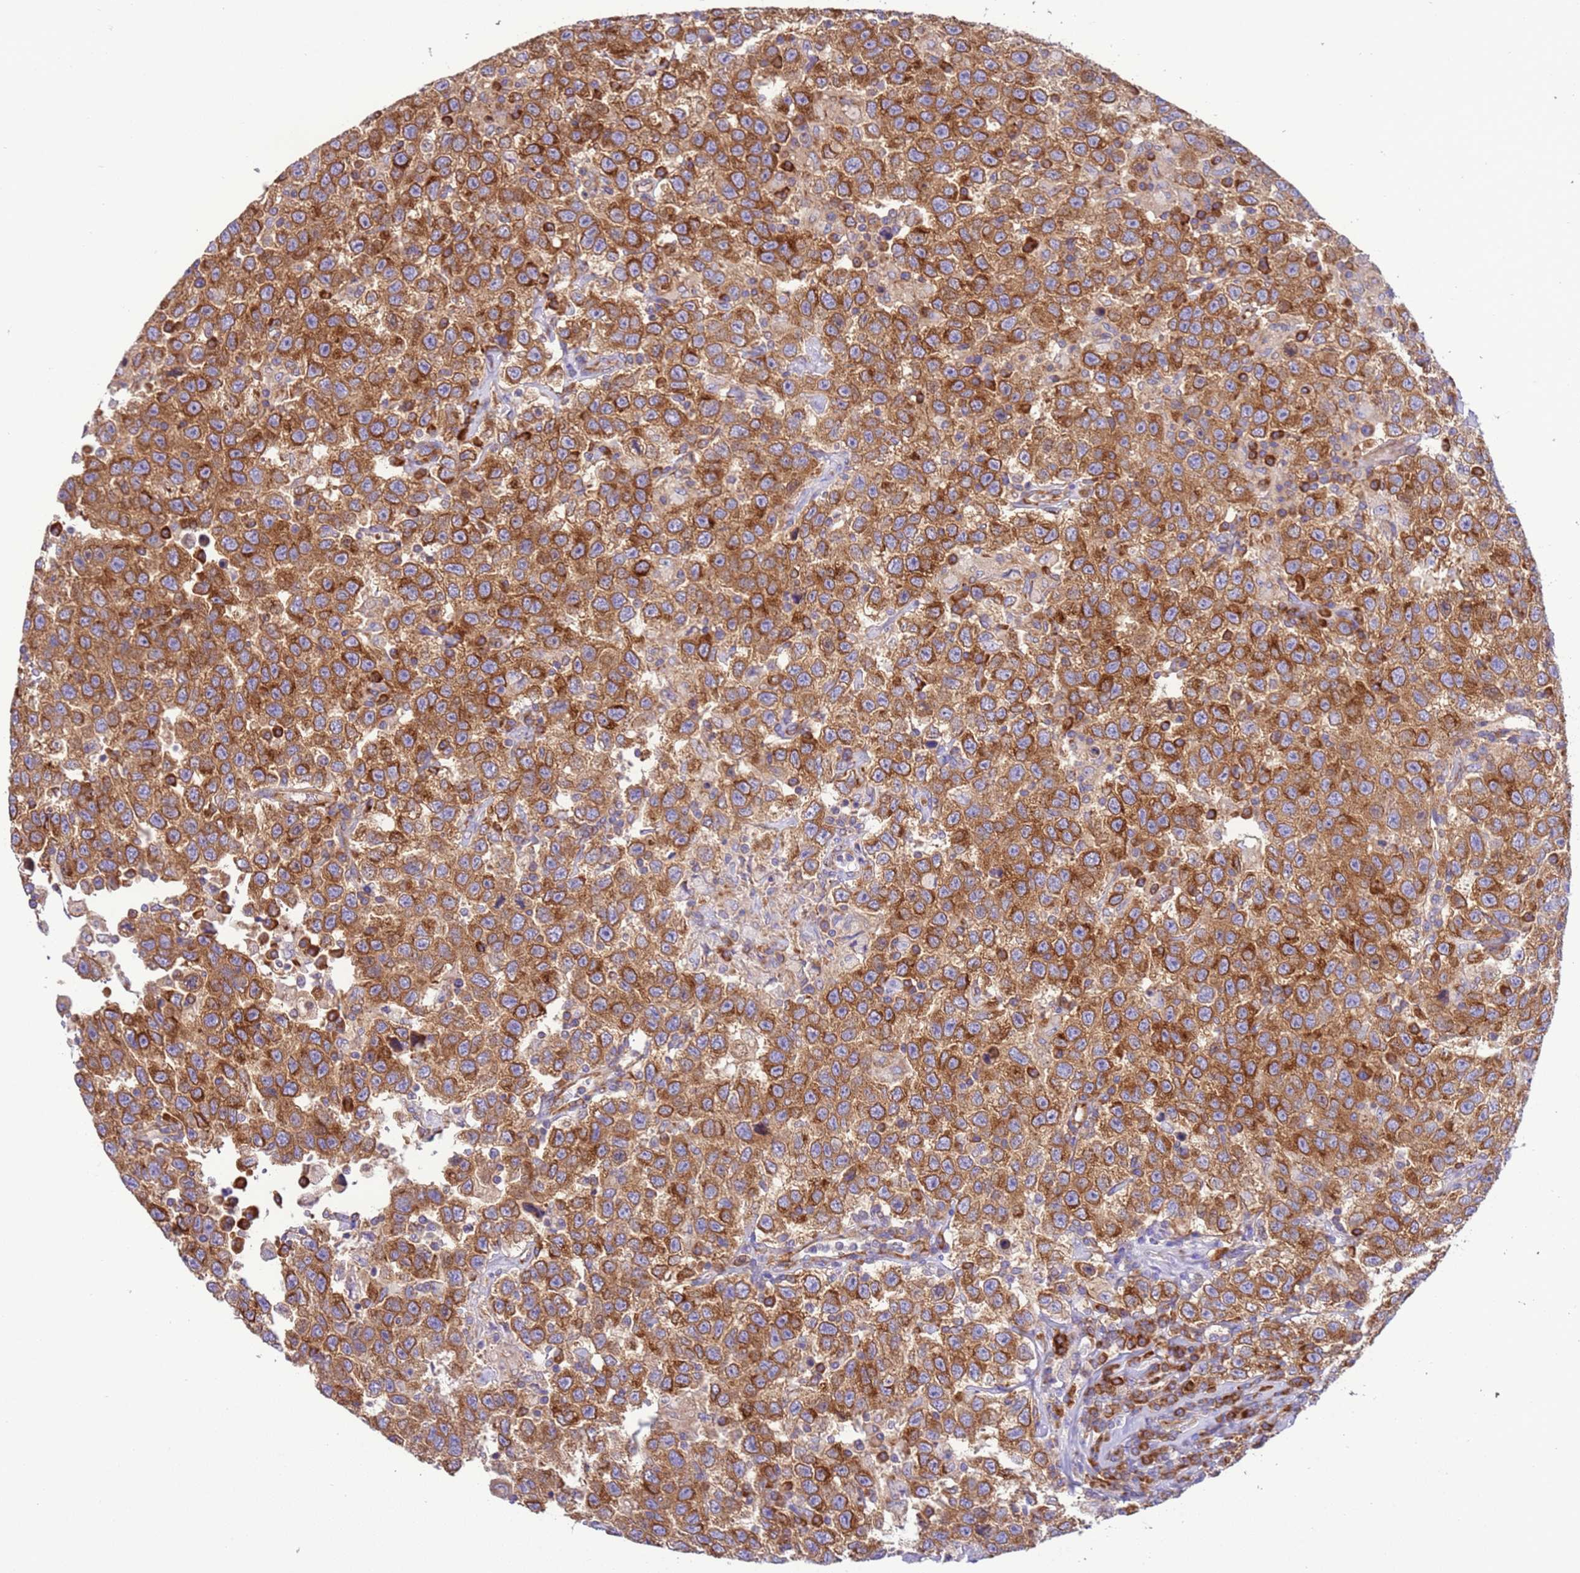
{"staining": {"intensity": "strong", "quantity": ">75%", "location": "cytoplasmic/membranous"}, "tissue": "testis cancer", "cell_type": "Tumor cells", "image_type": "cancer", "snomed": [{"axis": "morphology", "description": "Seminoma, NOS"}, {"axis": "topography", "description": "Testis"}], "caption": "Seminoma (testis) stained for a protein shows strong cytoplasmic/membranous positivity in tumor cells.", "gene": "VARS1", "patient": {"sex": "male", "age": 41}}